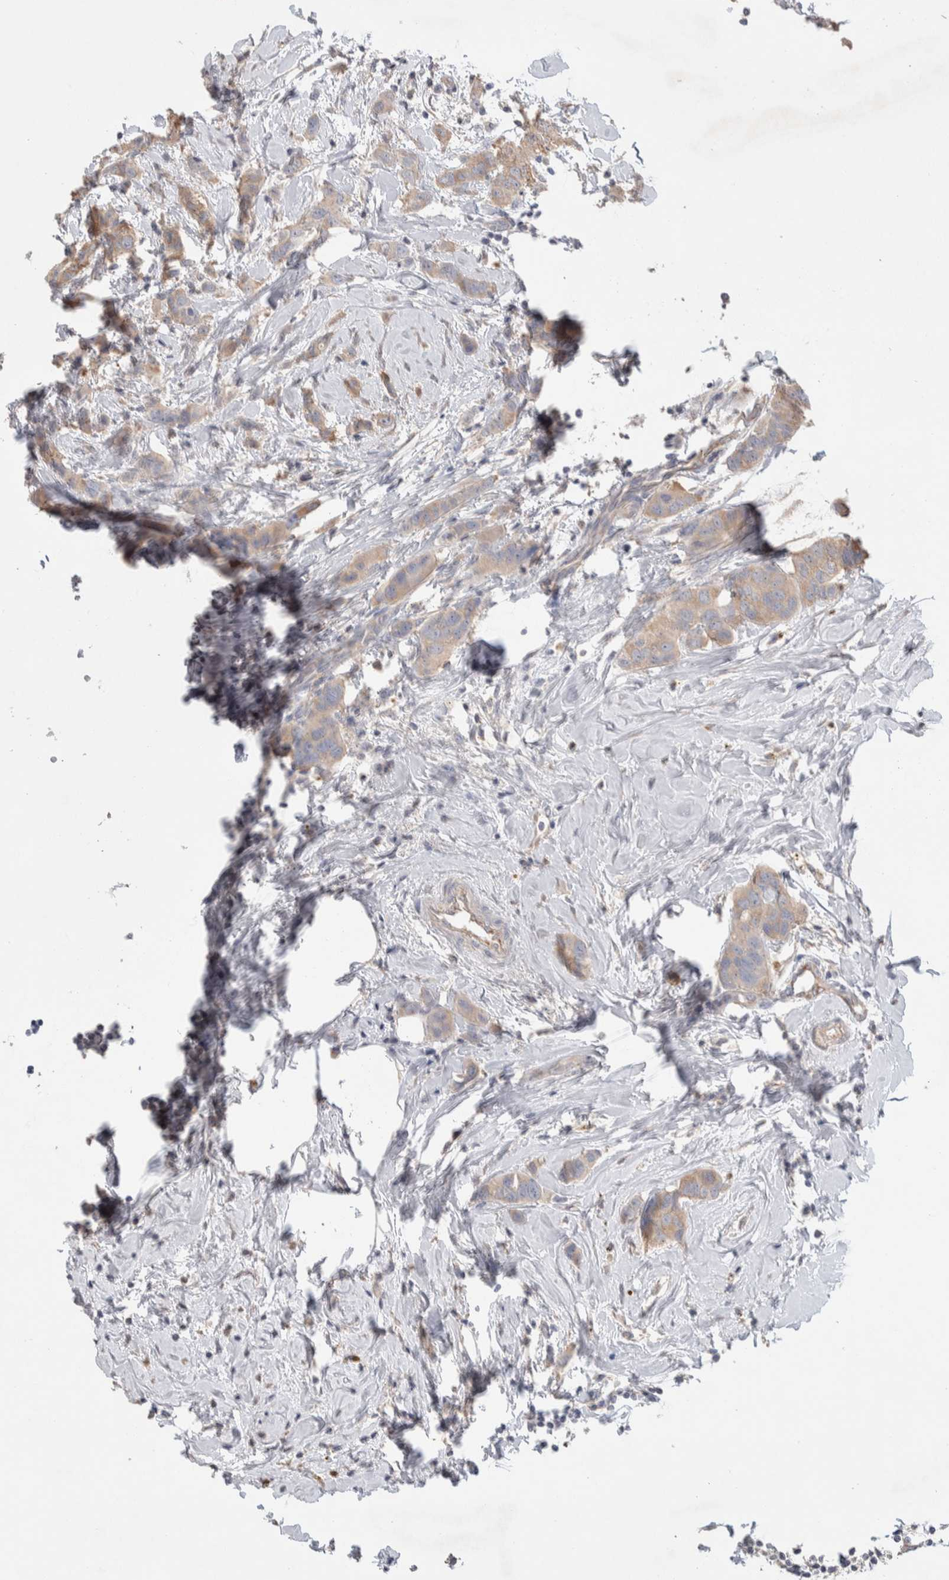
{"staining": {"intensity": "weak", "quantity": "25%-75%", "location": "cytoplasmic/membranous"}, "tissue": "breast cancer", "cell_type": "Tumor cells", "image_type": "cancer", "snomed": [{"axis": "morphology", "description": "Duct carcinoma"}, {"axis": "topography", "description": "Breast"}], "caption": "DAB (3,3'-diaminobenzidine) immunohistochemical staining of human invasive ductal carcinoma (breast) shows weak cytoplasmic/membranous protein positivity in approximately 25%-75% of tumor cells.", "gene": "FFAR2", "patient": {"sex": "female", "age": 50}}